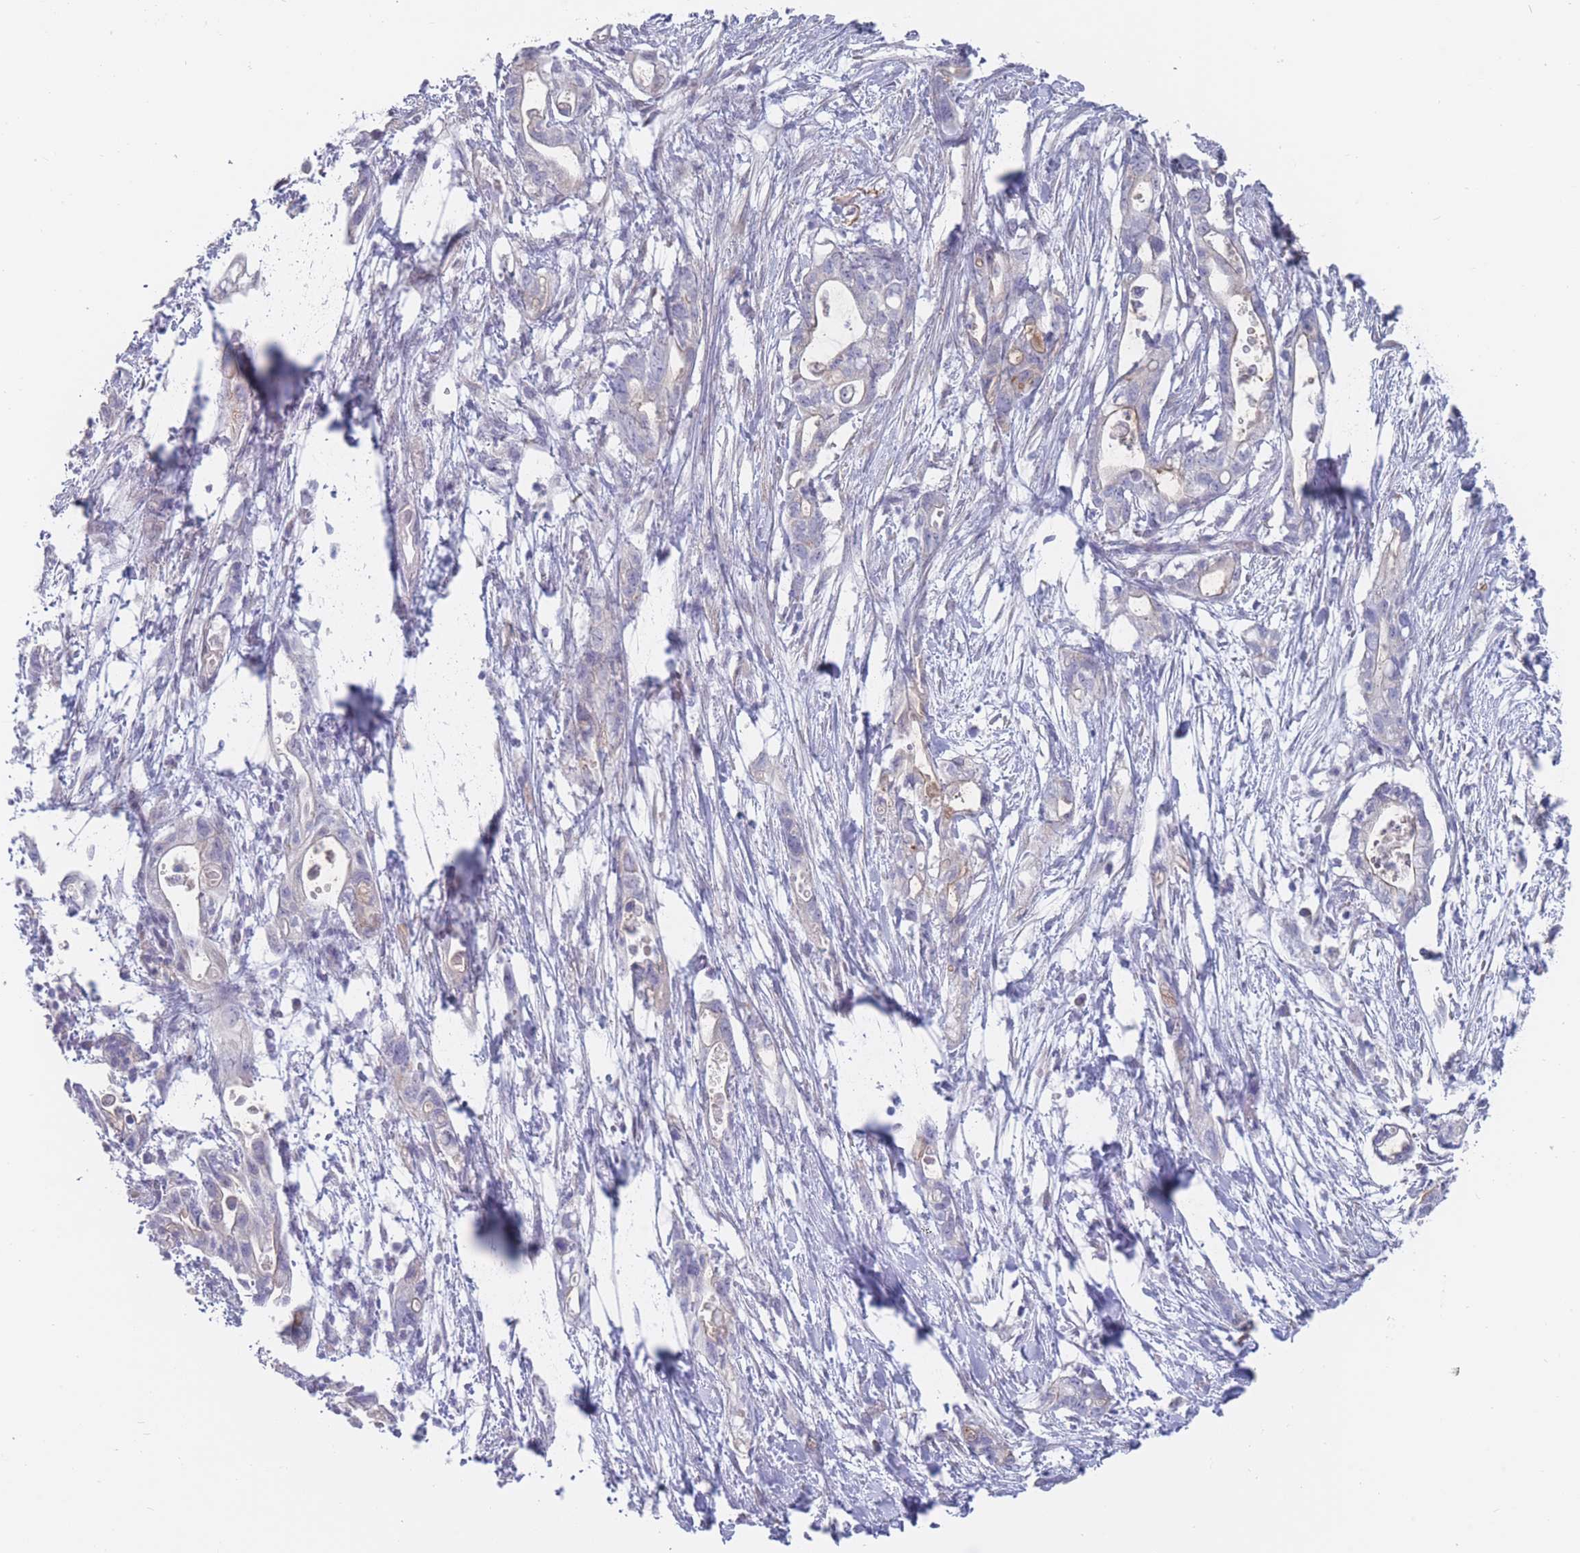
{"staining": {"intensity": "negative", "quantity": "none", "location": "none"}, "tissue": "pancreatic cancer", "cell_type": "Tumor cells", "image_type": "cancer", "snomed": [{"axis": "morphology", "description": "Adenocarcinoma, NOS"}, {"axis": "topography", "description": "Pancreas"}], "caption": "Tumor cells are negative for protein expression in human pancreatic adenocarcinoma.", "gene": "PIGU", "patient": {"sex": "female", "age": 72}}